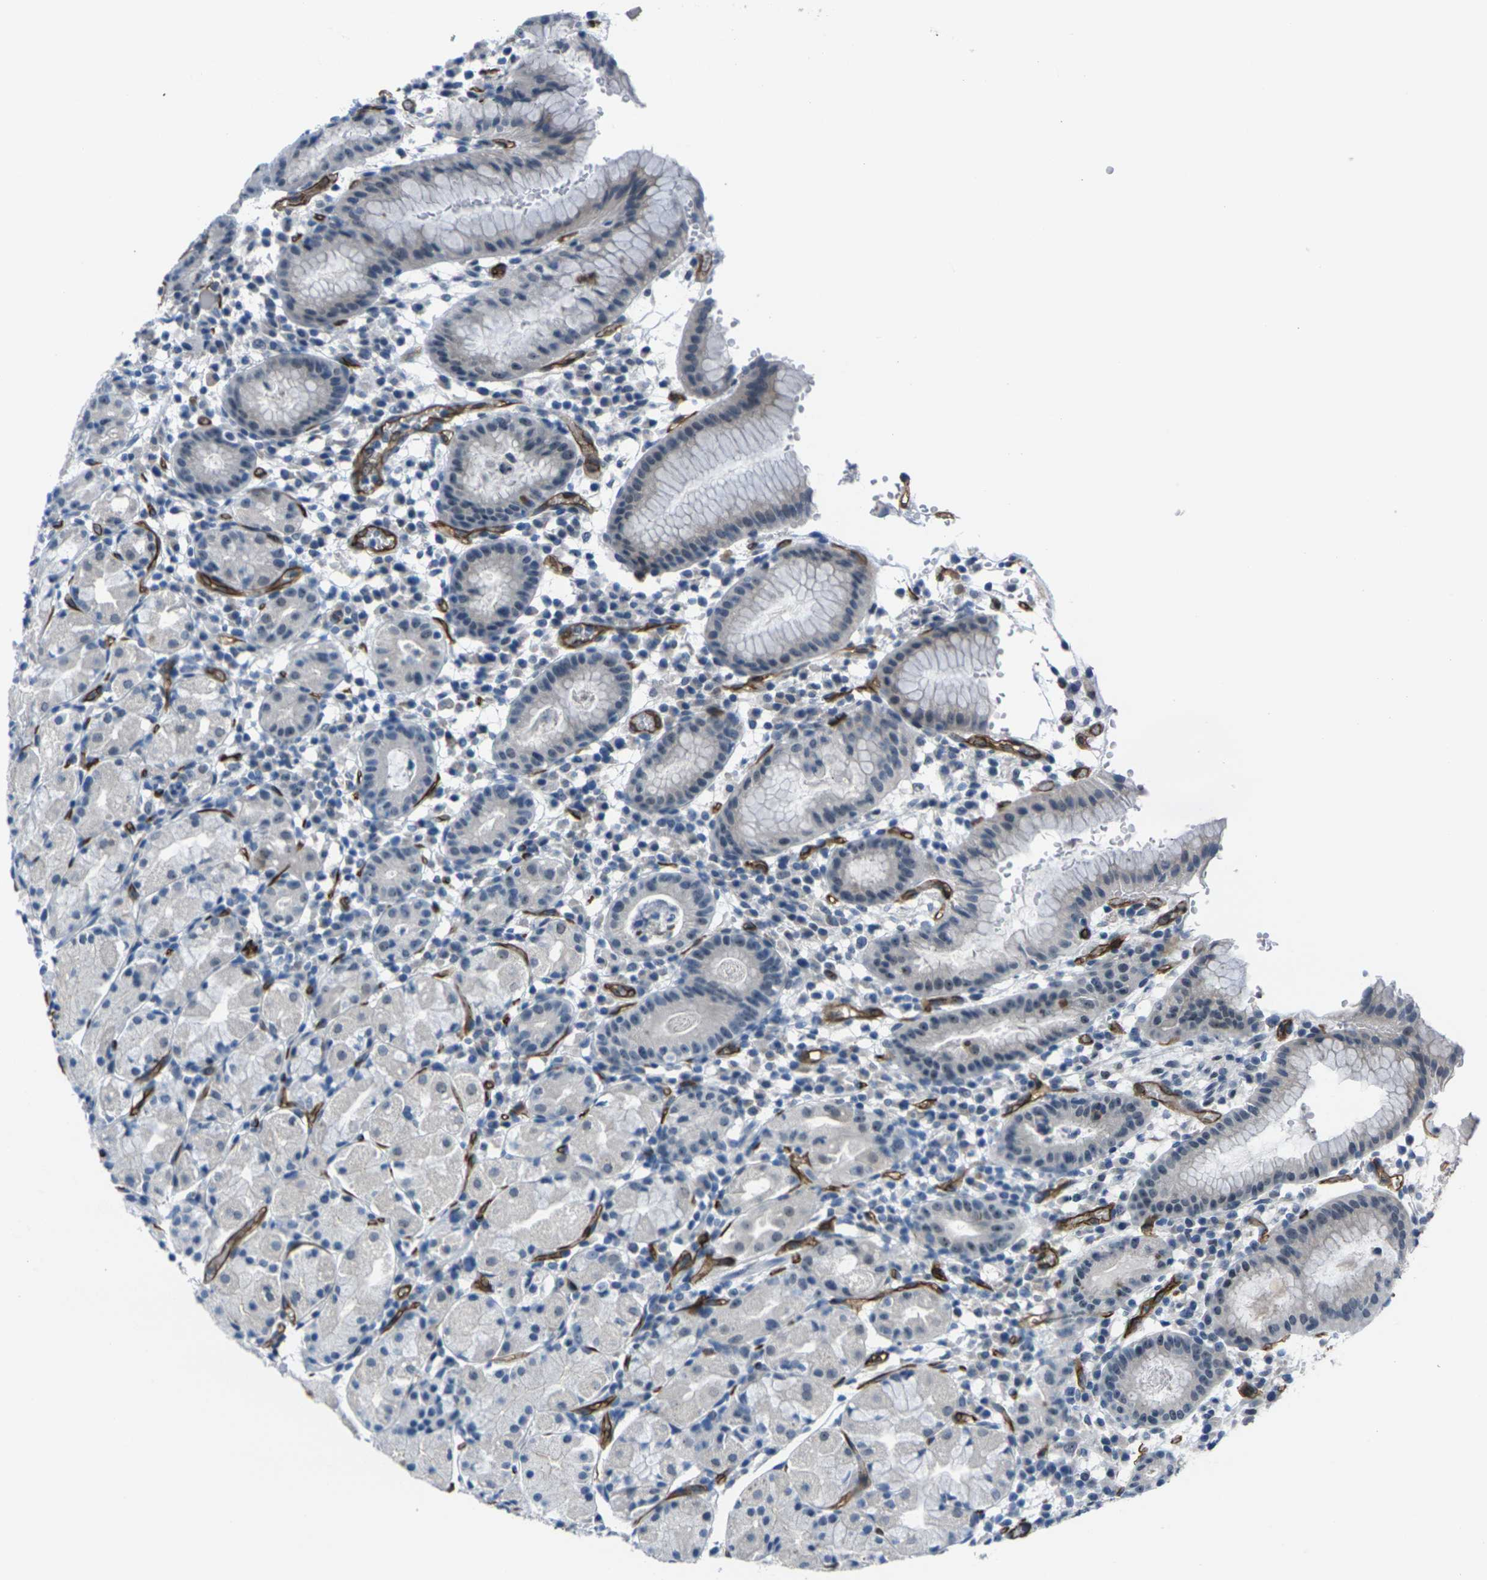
{"staining": {"intensity": "weak", "quantity": "<25%", "location": "cytoplasmic/membranous"}, "tissue": "stomach", "cell_type": "Glandular cells", "image_type": "normal", "snomed": [{"axis": "morphology", "description": "Normal tissue, NOS"}, {"axis": "topography", "description": "Stomach"}, {"axis": "topography", "description": "Stomach, lower"}], "caption": "This is a micrograph of immunohistochemistry (IHC) staining of unremarkable stomach, which shows no positivity in glandular cells. (Immunohistochemistry (ihc), brightfield microscopy, high magnification).", "gene": "HSPA12B", "patient": {"sex": "female", "age": 75}}